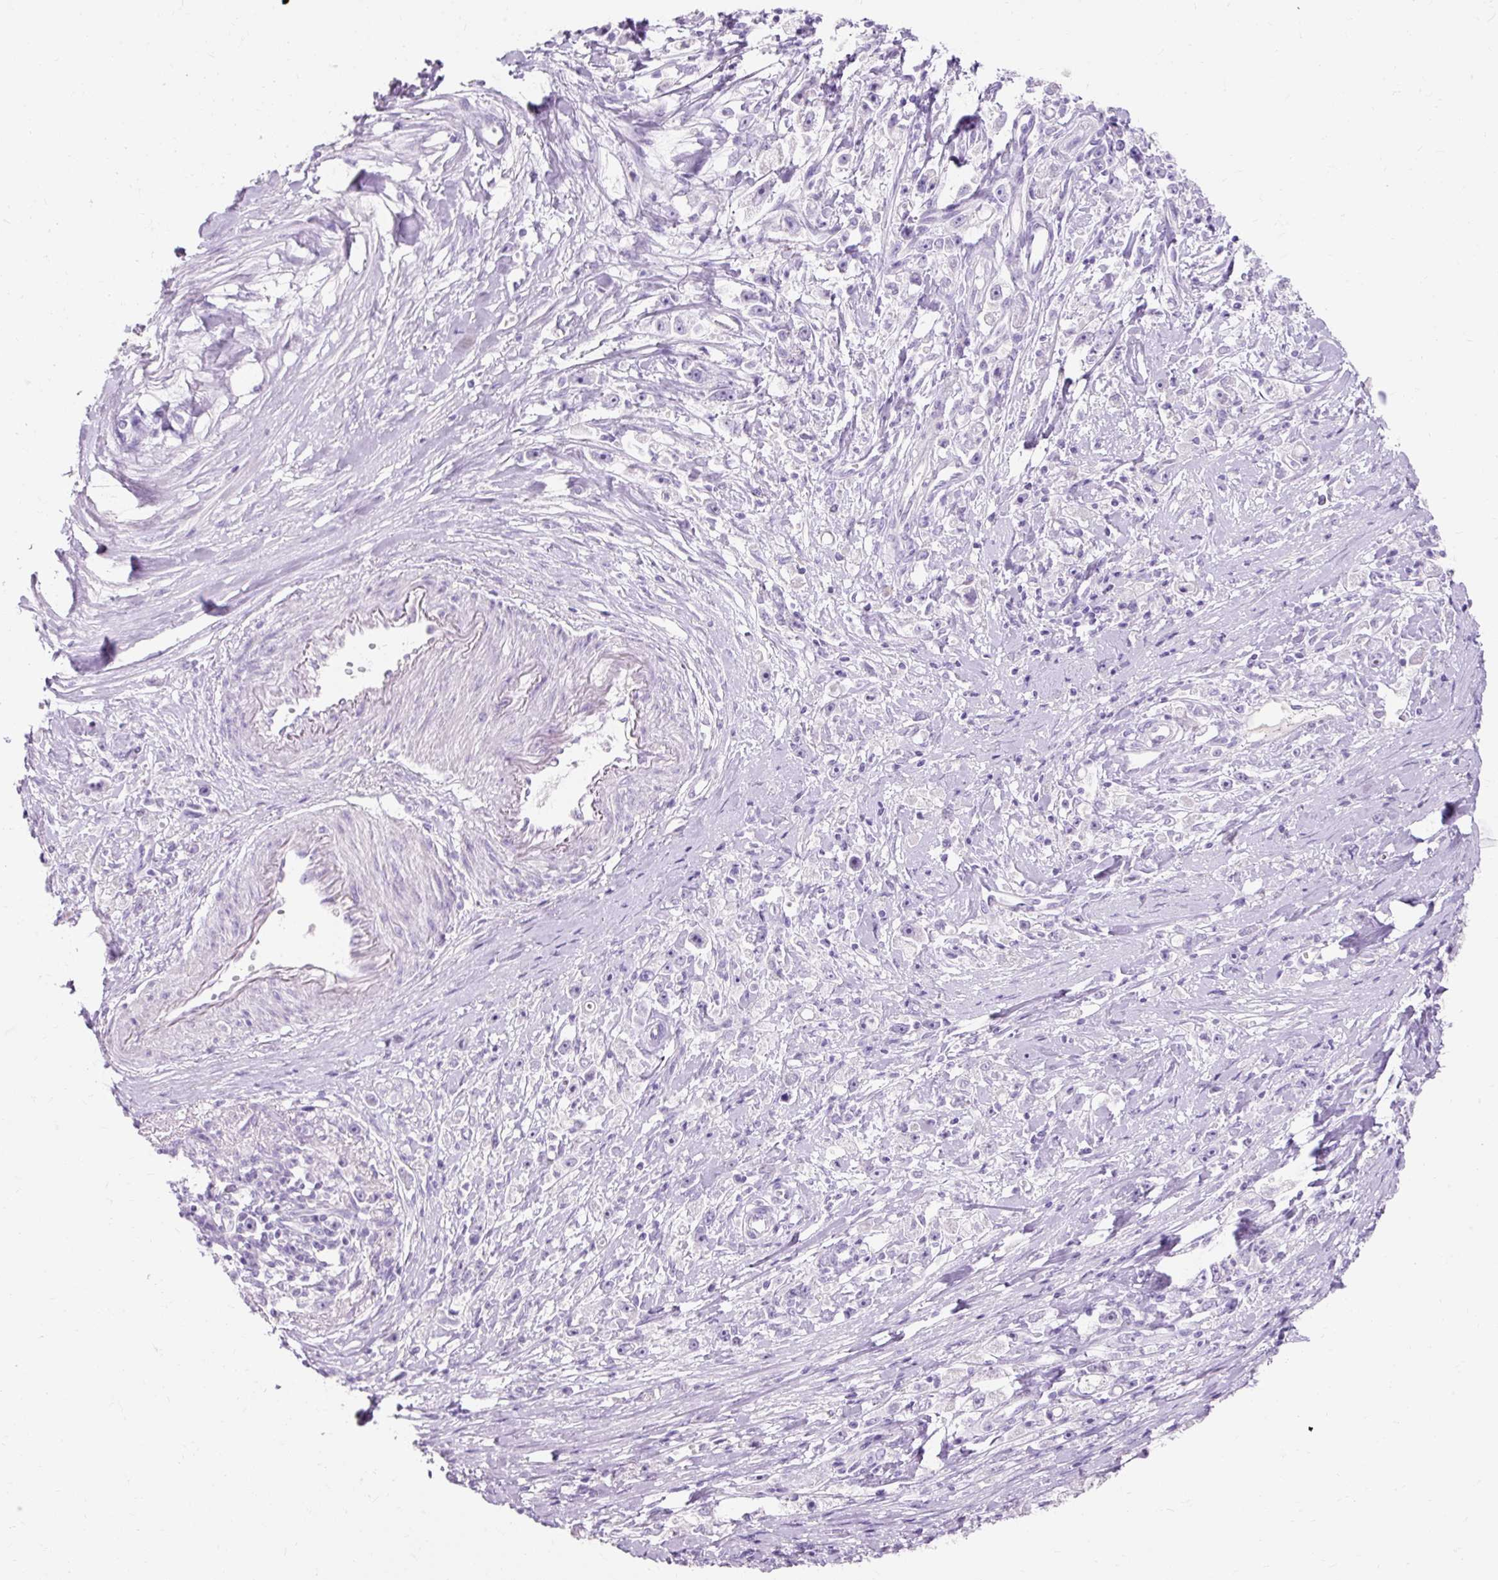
{"staining": {"intensity": "negative", "quantity": "none", "location": "none"}, "tissue": "stomach cancer", "cell_type": "Tumor cells", "image_type": "cancer", "snomed": [{"axis": "morphology", "description": "Adenocarcinoma, NOS"}, {"axis": "topography", "description": "Stomach"}], "caption": "Immunohistochemistry photomicrograph of human stomach cancer (adenocarcinoma) stained for a protein (brown), which shows no expression in tumor cells.", "gene": "TMEM213", "patient": {"sex": "female", "age": 59}}